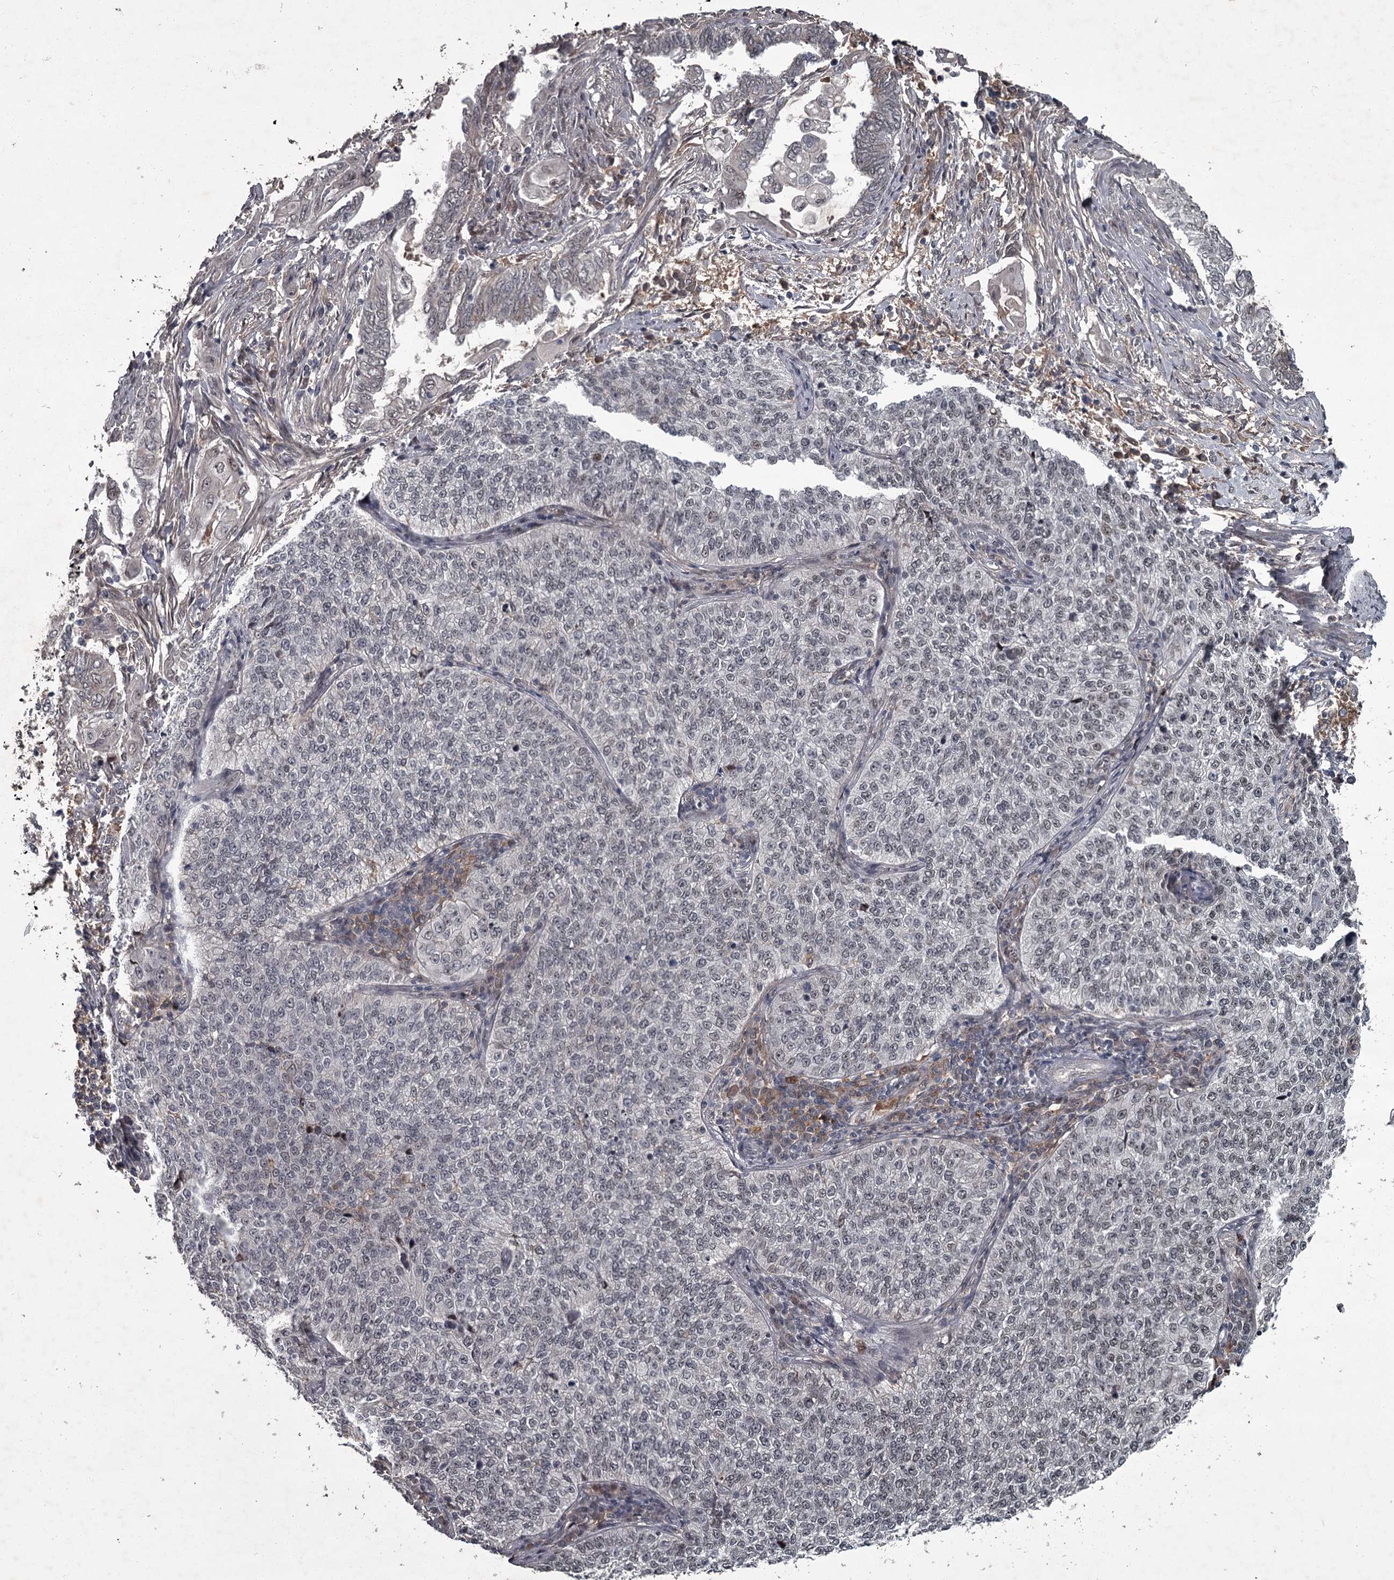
{"staining": {"intensity": "weak", "quantity": "25%-75%", "location": "nuclear"}, "tissue": "cervical cancer", "cell_type": "Tumor cells", "image_type": "cancer", "snomed": [{"axis": "morphology", "description": "Squamous cell carcinoma, NOS"}, {"axis": "topography", "description": "Cervix"}], "caption": "DAB (3,3'-diaminobenzidine) immunohistochemical staining of human cervical squamous cell carcinoma reveals weak nuclear protein positivity in approximately 25%-75% of tumor cells.", "gene": "FLVCR2", "patient": {"sex": "female", "age": 35}}